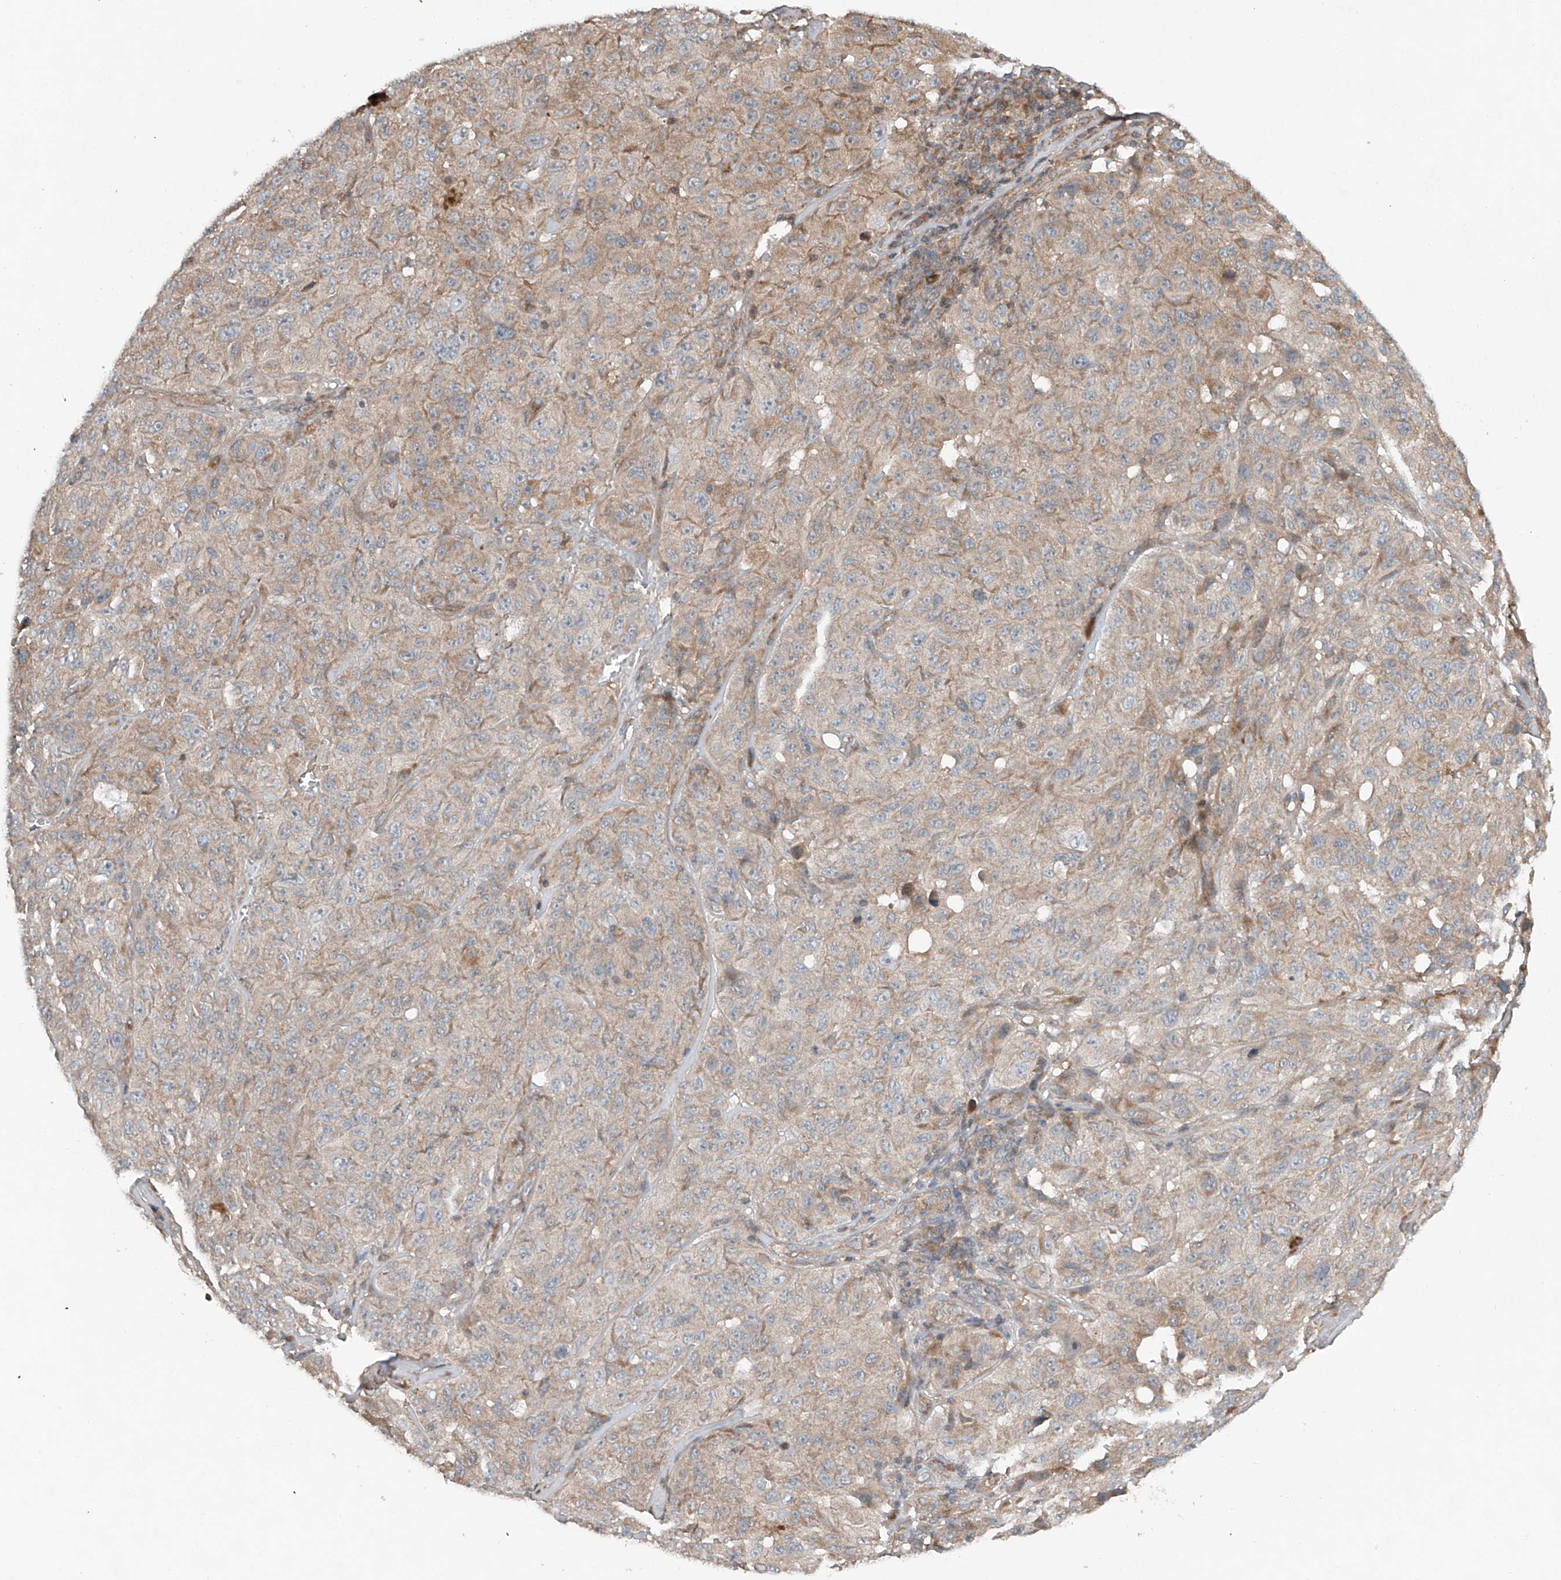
{"staining": {"intensity": "weak", "quantity": "<25%", "location": "cytoplasmic/membranous"}, "tissue": "melanoma", "cell_type": "Tumor cells", "image_type": "cancer", "snomed": [{"axis": "morphology", "description": "Malignant melanoma, NOS"}, {"axis": "topography", "description": "Skin"}], "caption": "The histopathology image reveals no staining of tumor cells in melanoma.", "gene": "ADAM23", "patient": {"sex": "male", "age": 66}}